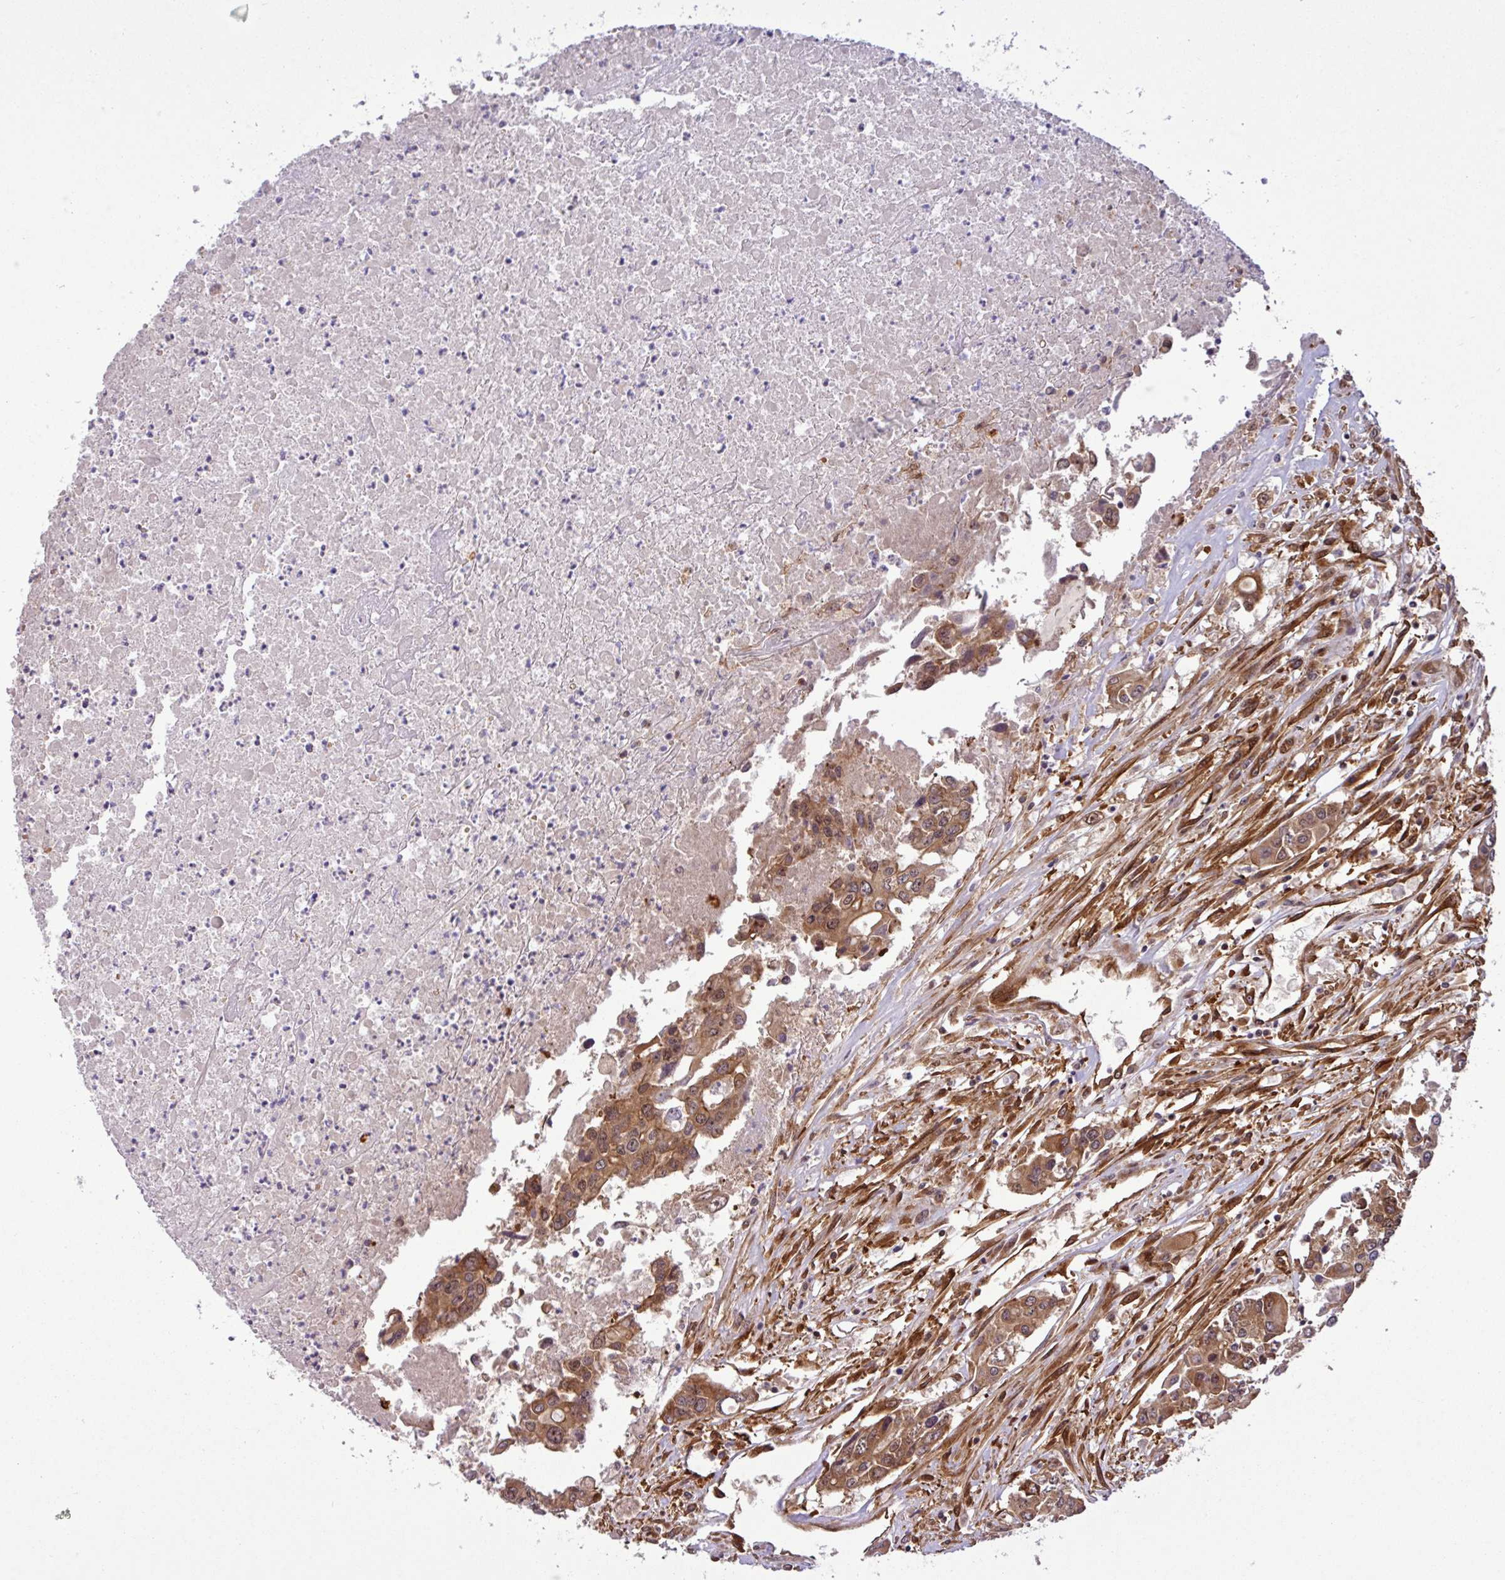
{"staining": {"intensity": "moderate", "quantity": ">75%", "location": "cytoplasmic/membranous"}, "tissue": "colorectal cancer", "cell_type": "Tumor cells", "image_type": "cancer", "snomed": [{"axis": "morphology", "description": "Adenocarcinoma, NOS"}, {"axis": "topography", "description": "Colon"}], "caption": "Colorectal adenocarcinoma stained with a protein marker shows moderate staining in tumor cells.", "gene": "C7orf50", "patient": {"sex": "male", "age": 77}}